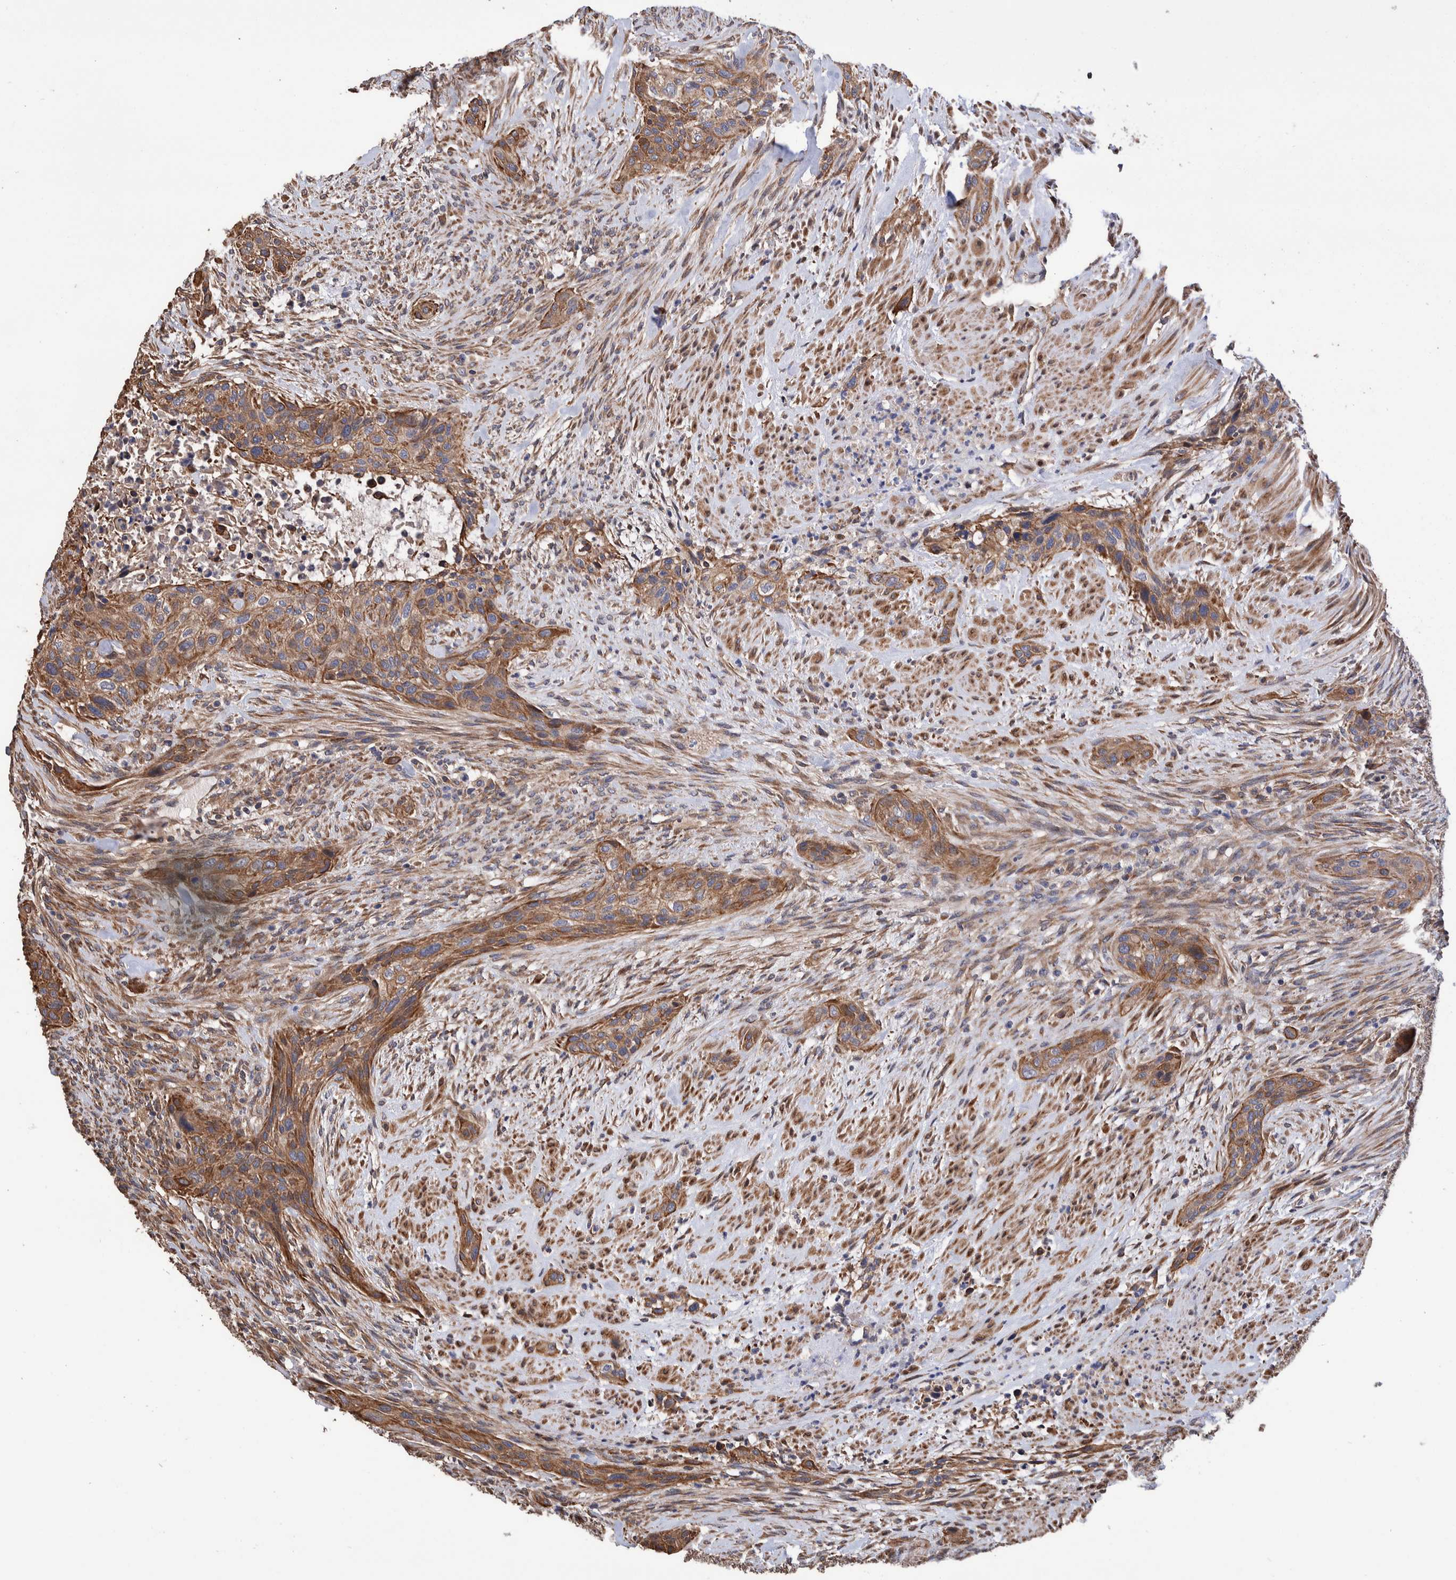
{"staining": {"intensity": "moderate", "quantity": ">75%", "location": "cytoplasmic/membranous"}, "tissue": "urothelial cancer", "cell_type": "Tumor cells", "image_type": "cancer", "snomed": [{"axis": "morphology", "description": "Urothelial carcinoma, High grade"}, {"axis": "topography", "description": "Urinary bladder"}], "caption": "Protein staining shows moderate cytoplasmic/membranous expression in approximately >75% of tumor cells in urothelial cancer. (DAB (3,3'-diaminobenzidine) IHC with brightfield microscopy, high magnification).", "gene": "SLC45A4", "patient": {"sex": "male", "age": 35}}